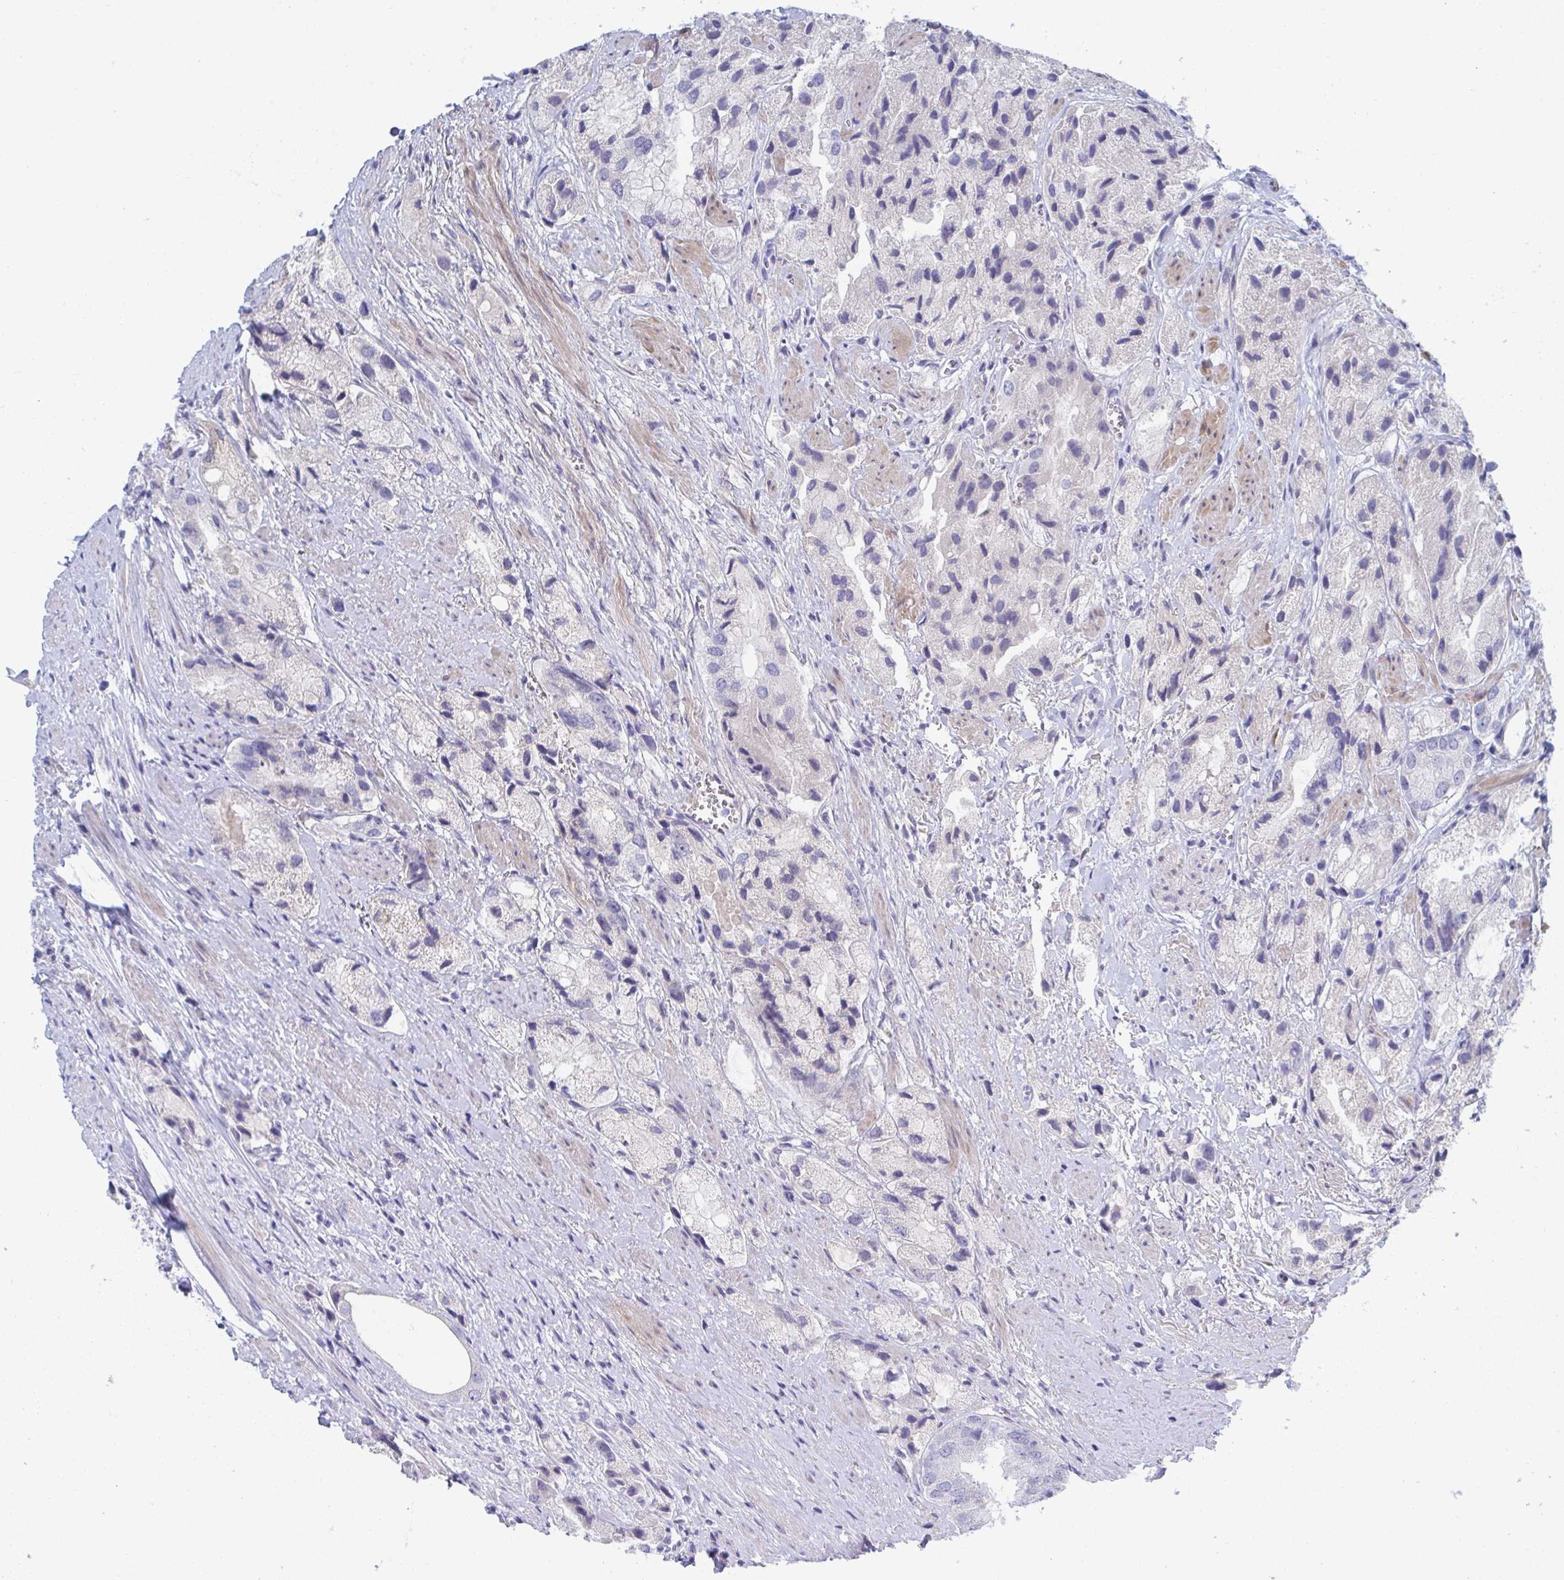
{"staining": {"intensity": "negative", "quantity": "none", "location": "none"}, "tissue": "prostate cancer", "cell_type": "Tumor cells", "image_type": "cancer", "snomed": [{"axis": "morphology", "description": "Adenocarcinoma, Low grade"}, {"axis": "topography", "description": "Prostate"}], "caption": "Immunohistochemical staining of human prostate cancer (adenocarcinoma (low-grade)) reveals no significant positivity in tumor cells.", "gene": "TNFAIP6", "patient": {"sex": "male", "age": 69}}